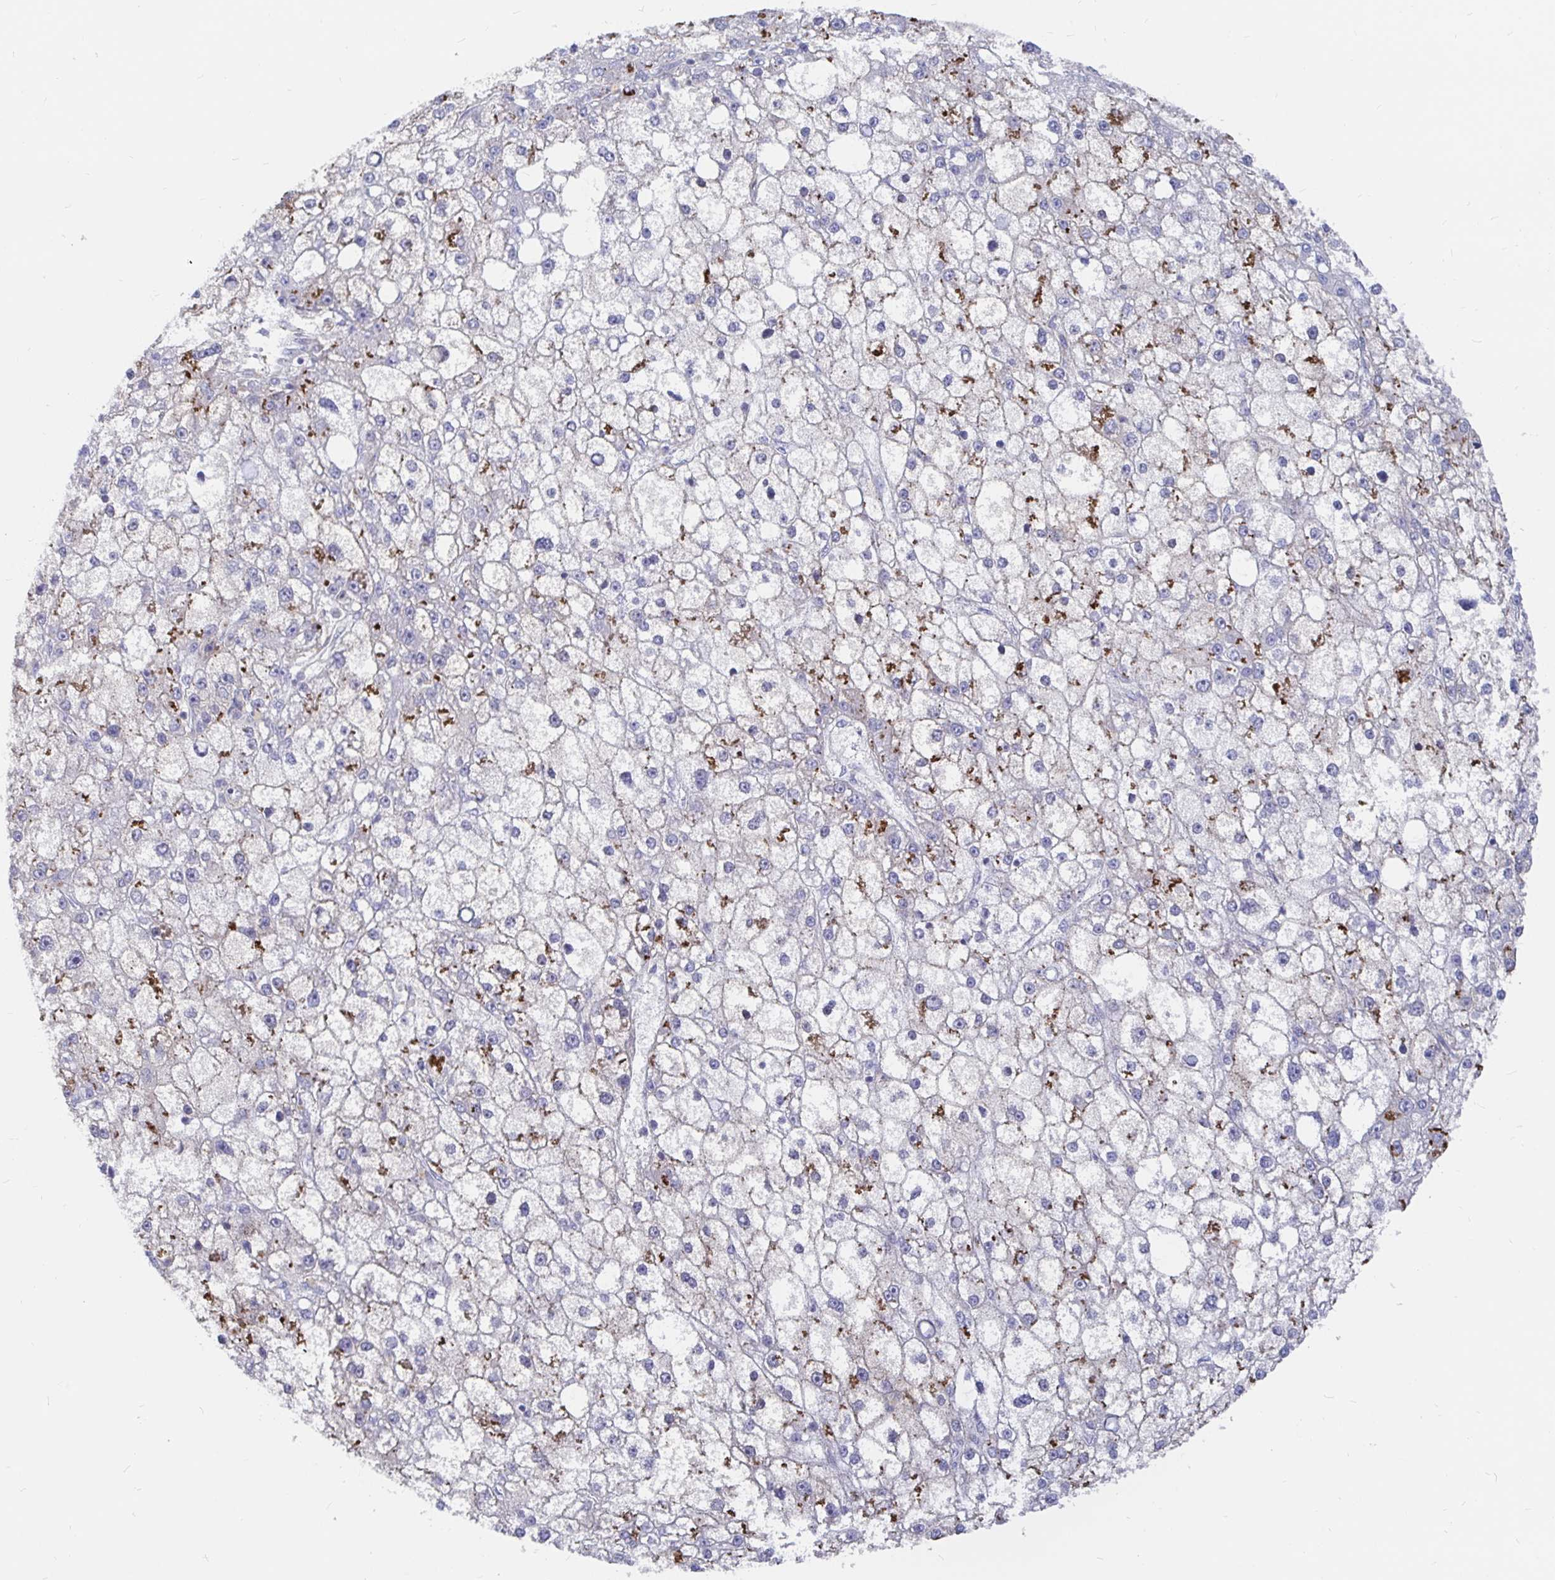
{"staining": {"intensity": "moderate", "quantity": "<25%", "location": "cytoplasmic/membranous"}, "tissue": "liver cancer", "cell_type": "Tumor cells", "image_type": "cancer", "snomed": [{"axis": "morphology", "description": "Carcinoma, Hepatocellular, NOS"}, {"axis": "topography", "description": "Liver"}], "caption": "A histopathology image of liver cancer stained for a protein exhibits moderate cytoplasmic/membranous brown staining in tumor cells. (DAB (3,3'-diaminobenzidine) = brown stain, brightfield microscopy at high magnification).", "gene": "KCTD19", "patient": {"sex": "male", "age": 67}}